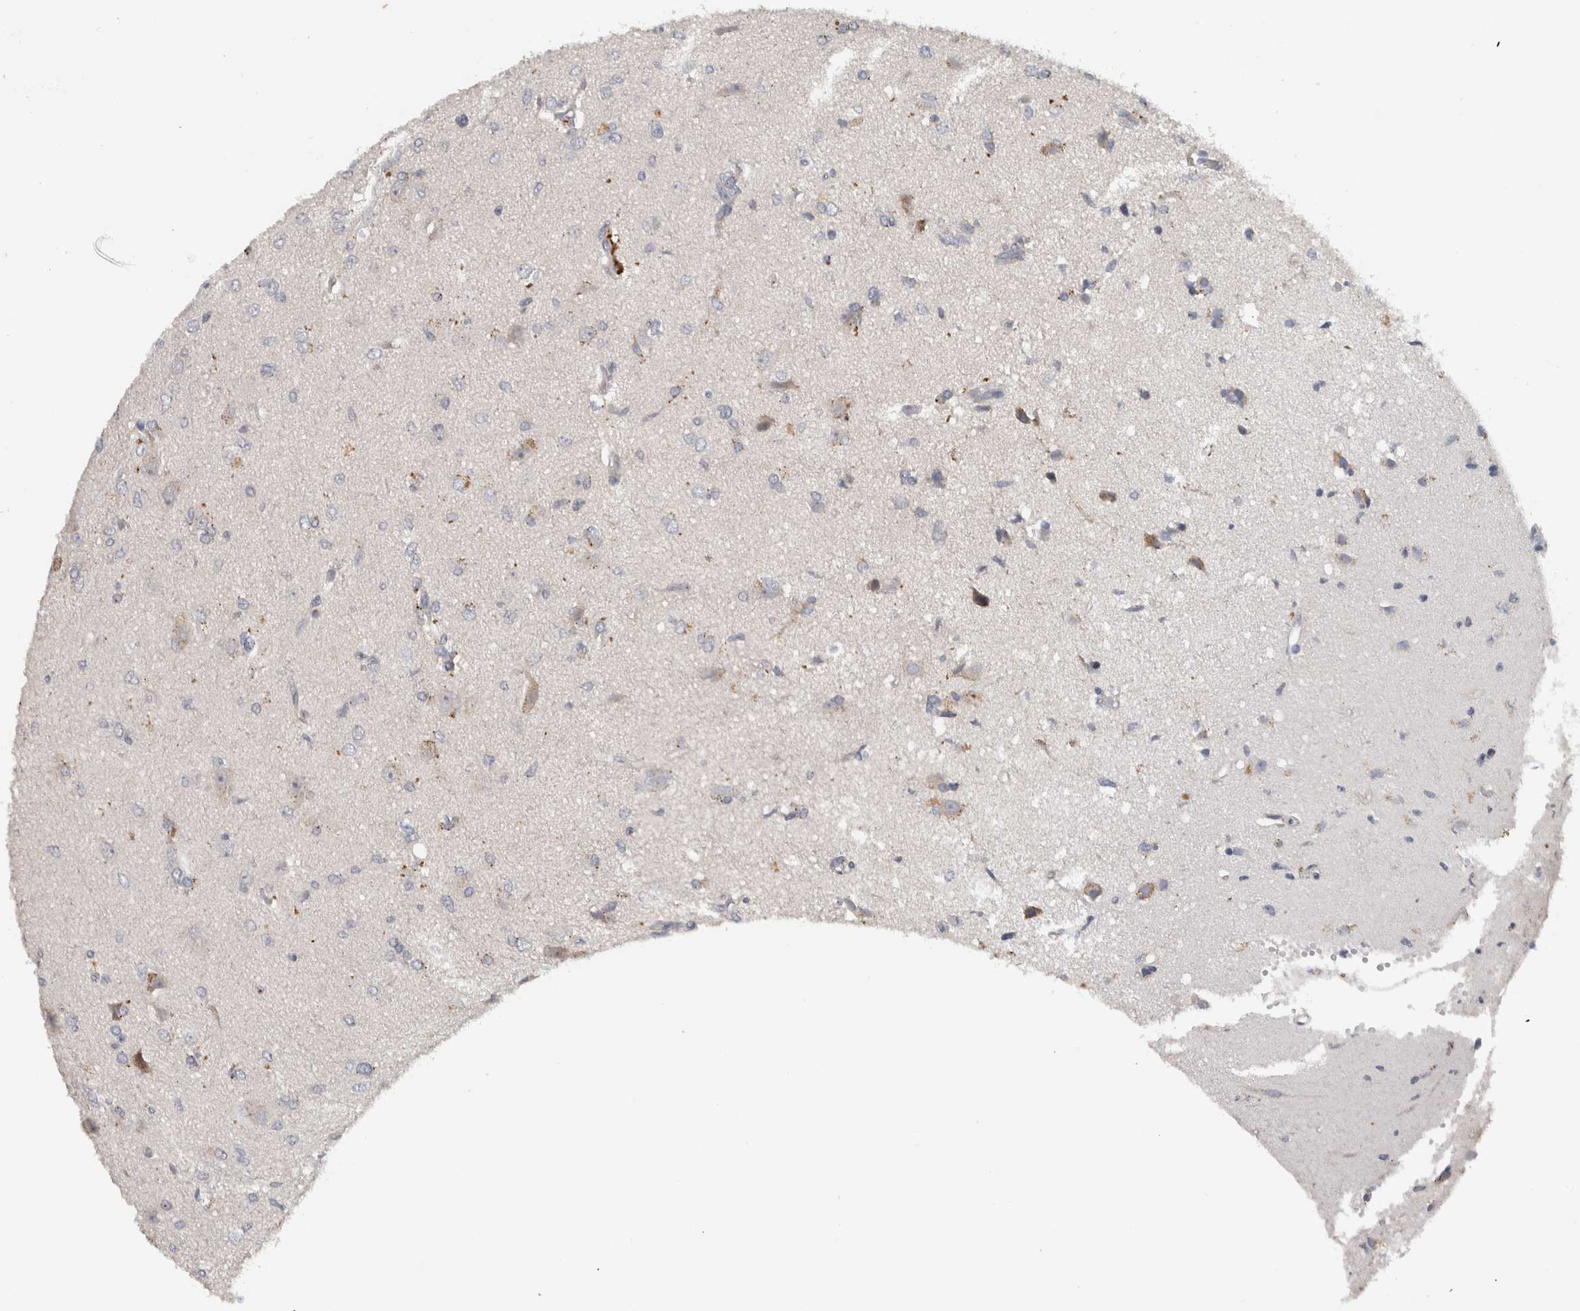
{"staining": {"intensity": "weak", "quantity": "<25%", "location": "cytoplasmic/membranous"}, "tissue": "glioma", "cell_type": "Tumor cells", "image_type": "cancer", "snomed": [{"axis": "morphology", "description": "Glioma, malignant, High grade"}, {"axis": "topography", "description": "Brain"}], "caption": "Micrograph shows no protein staining in tumor cells of glioma tissue.", "gene": "ADPRM", "patient": {"sex": "female", "age": 59}}